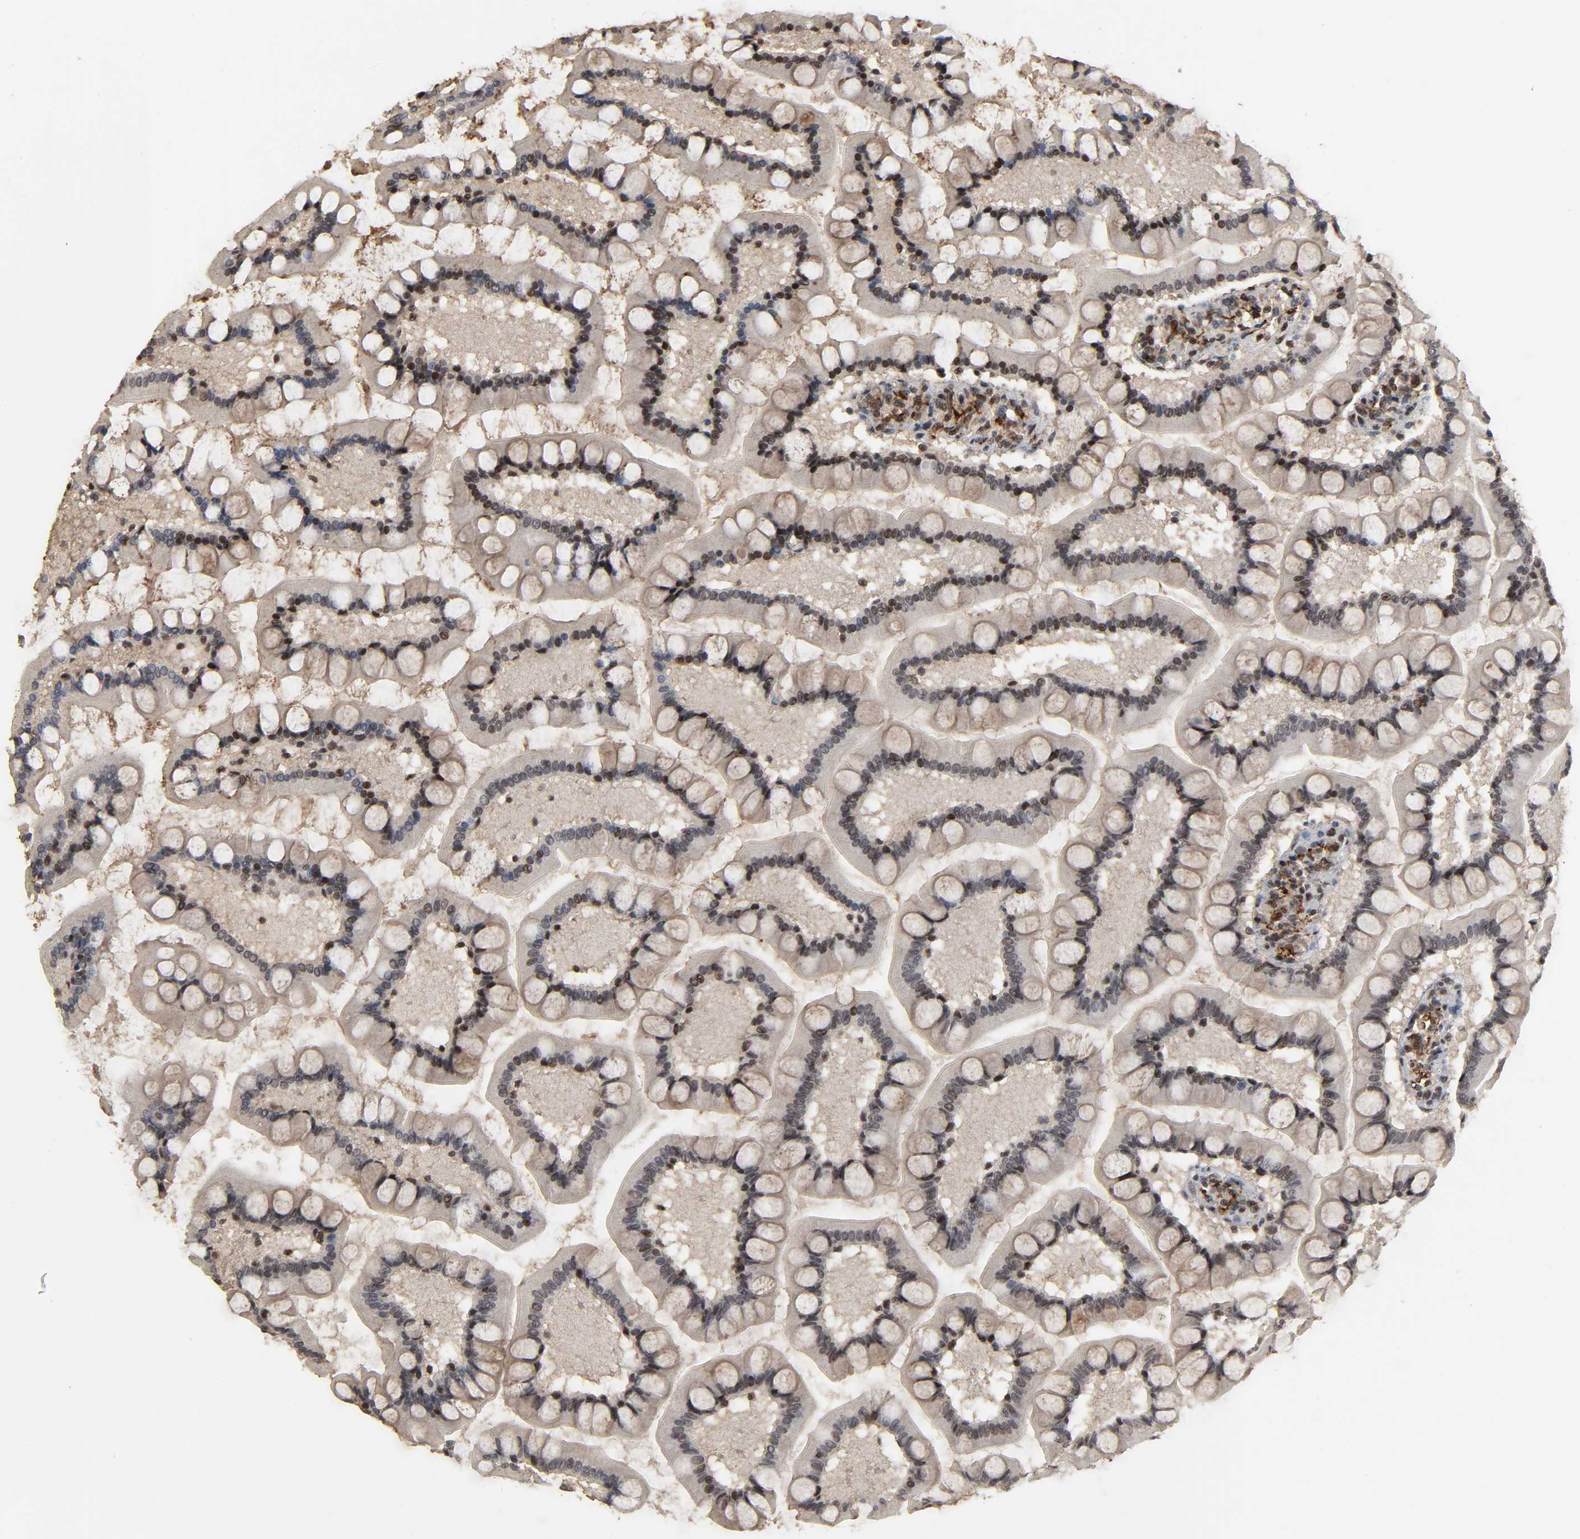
{"staining": {"intensity": "weak", "quantity": ">75%", "location": "nuclear"}, "tissue": "small intestine", "cell_type": "Glandular cells", "image_type": "normal", "snomed": [{"axis": "morphology", "description": "Normal tissue, NOS"}, {"axis": "topography", "description": "Small intestine"}], "caption": "IHC photomicrograph of benign human small intestine stained for a protein (brown), which exhibits low levels of weak nuclear expression in approximately >75% of glandular cells.", "gene": "AHNAK2", "patient": {"sex": "male", "age": 41}}